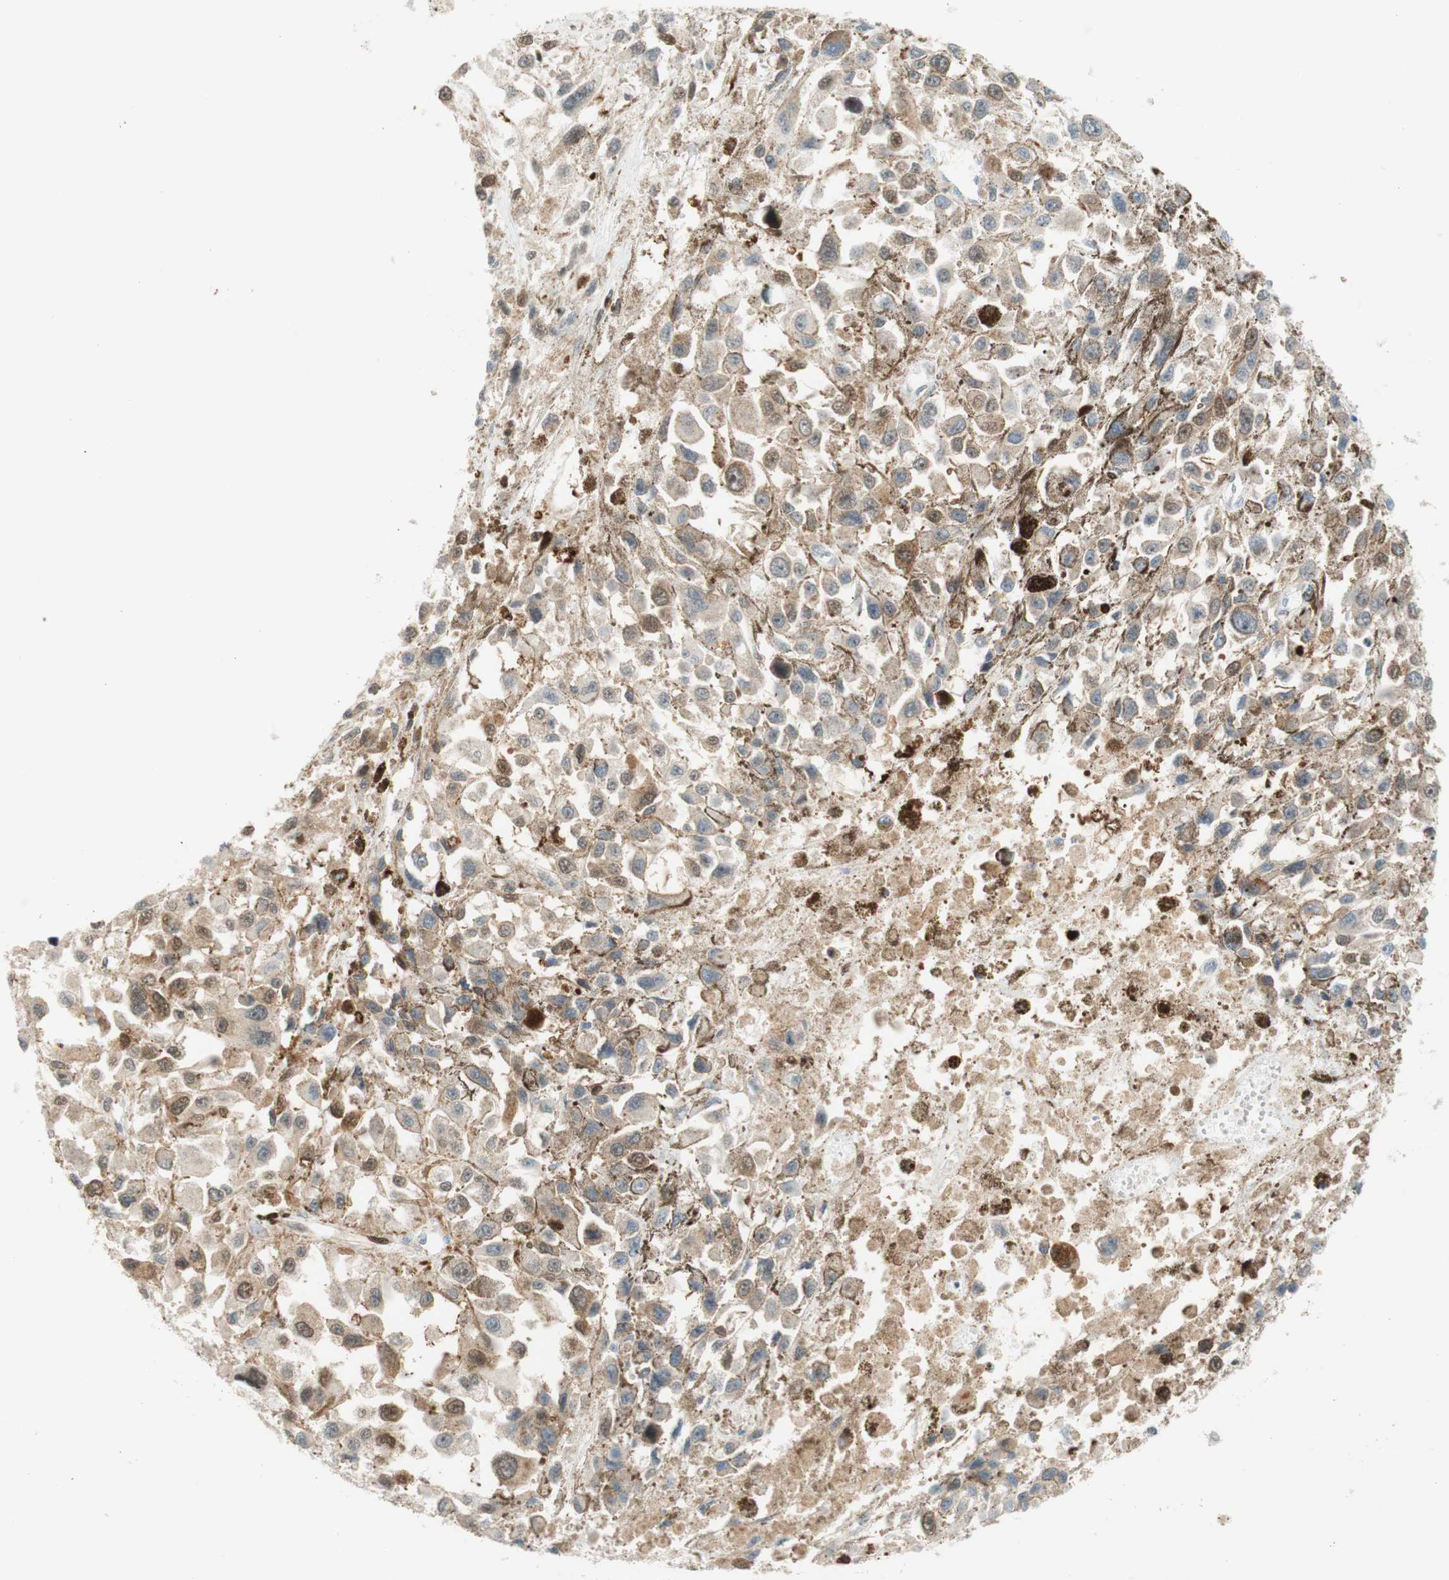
{"staining": {"intensity": "moderate", "quantity": "25%-75%", "location": "cytoplasmic/membranous"}, "tissue": "melanoma", "cell_type": "Tumor cells", "image_type": "cancer", "snomed": [{"axis": "morphology", "description": "Malignant melanoma, Metastatic site"}, {"axis": "topography", "description": "Lymph node"}], "caption": "DAB (3,3'-diaminobenzidine) immunohistochemical staining of human malignant melanoma (metastatic site) demonstrates moderate cytoplasmic/membranous protein staining in approximately 25%-75% of tumor cells.", "gene": "STMN1", "patient": {"sex": "male", "age": 59}}